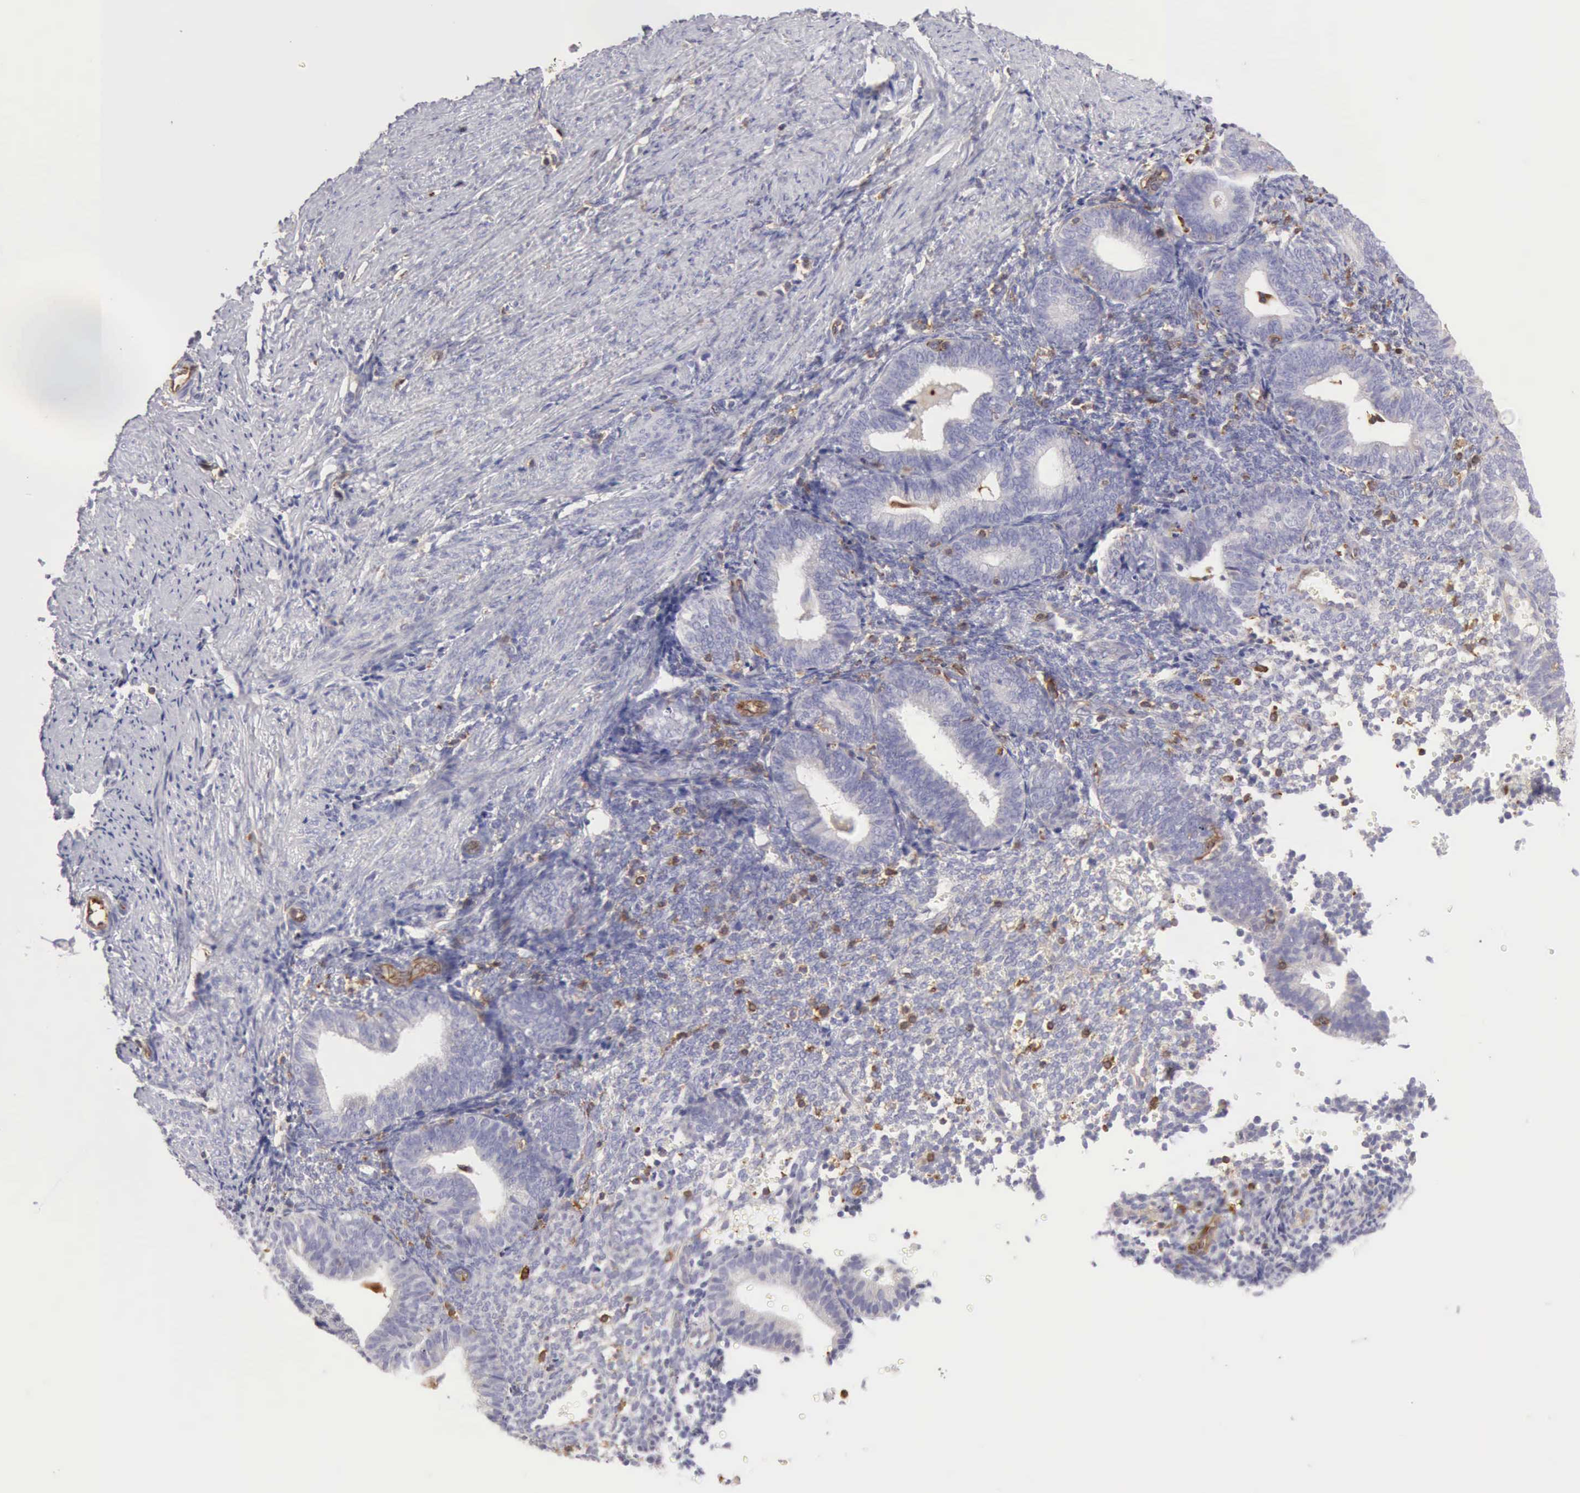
{"staining": {"intensity": "weak", "quantity": "<25%", "location": "cytoplasmic/membranous"}, "tissue": "endometrium", "cell_type": "Cells in endometrial stroma", "image_type": "normal", "snomed": [{"axis": "morphology", "description": "Normal tissue, NOS"}, {"axis": "topography", "description": "Endometrium"}], "caption": "Immunohistochemistry histopathology image of benign human endometrium stained for a protein (brown), which reveals no positivity in cells in endometrial stroma.", "gene": "ARHGAP4", "patient": {"sex": "female", "age": 61}}